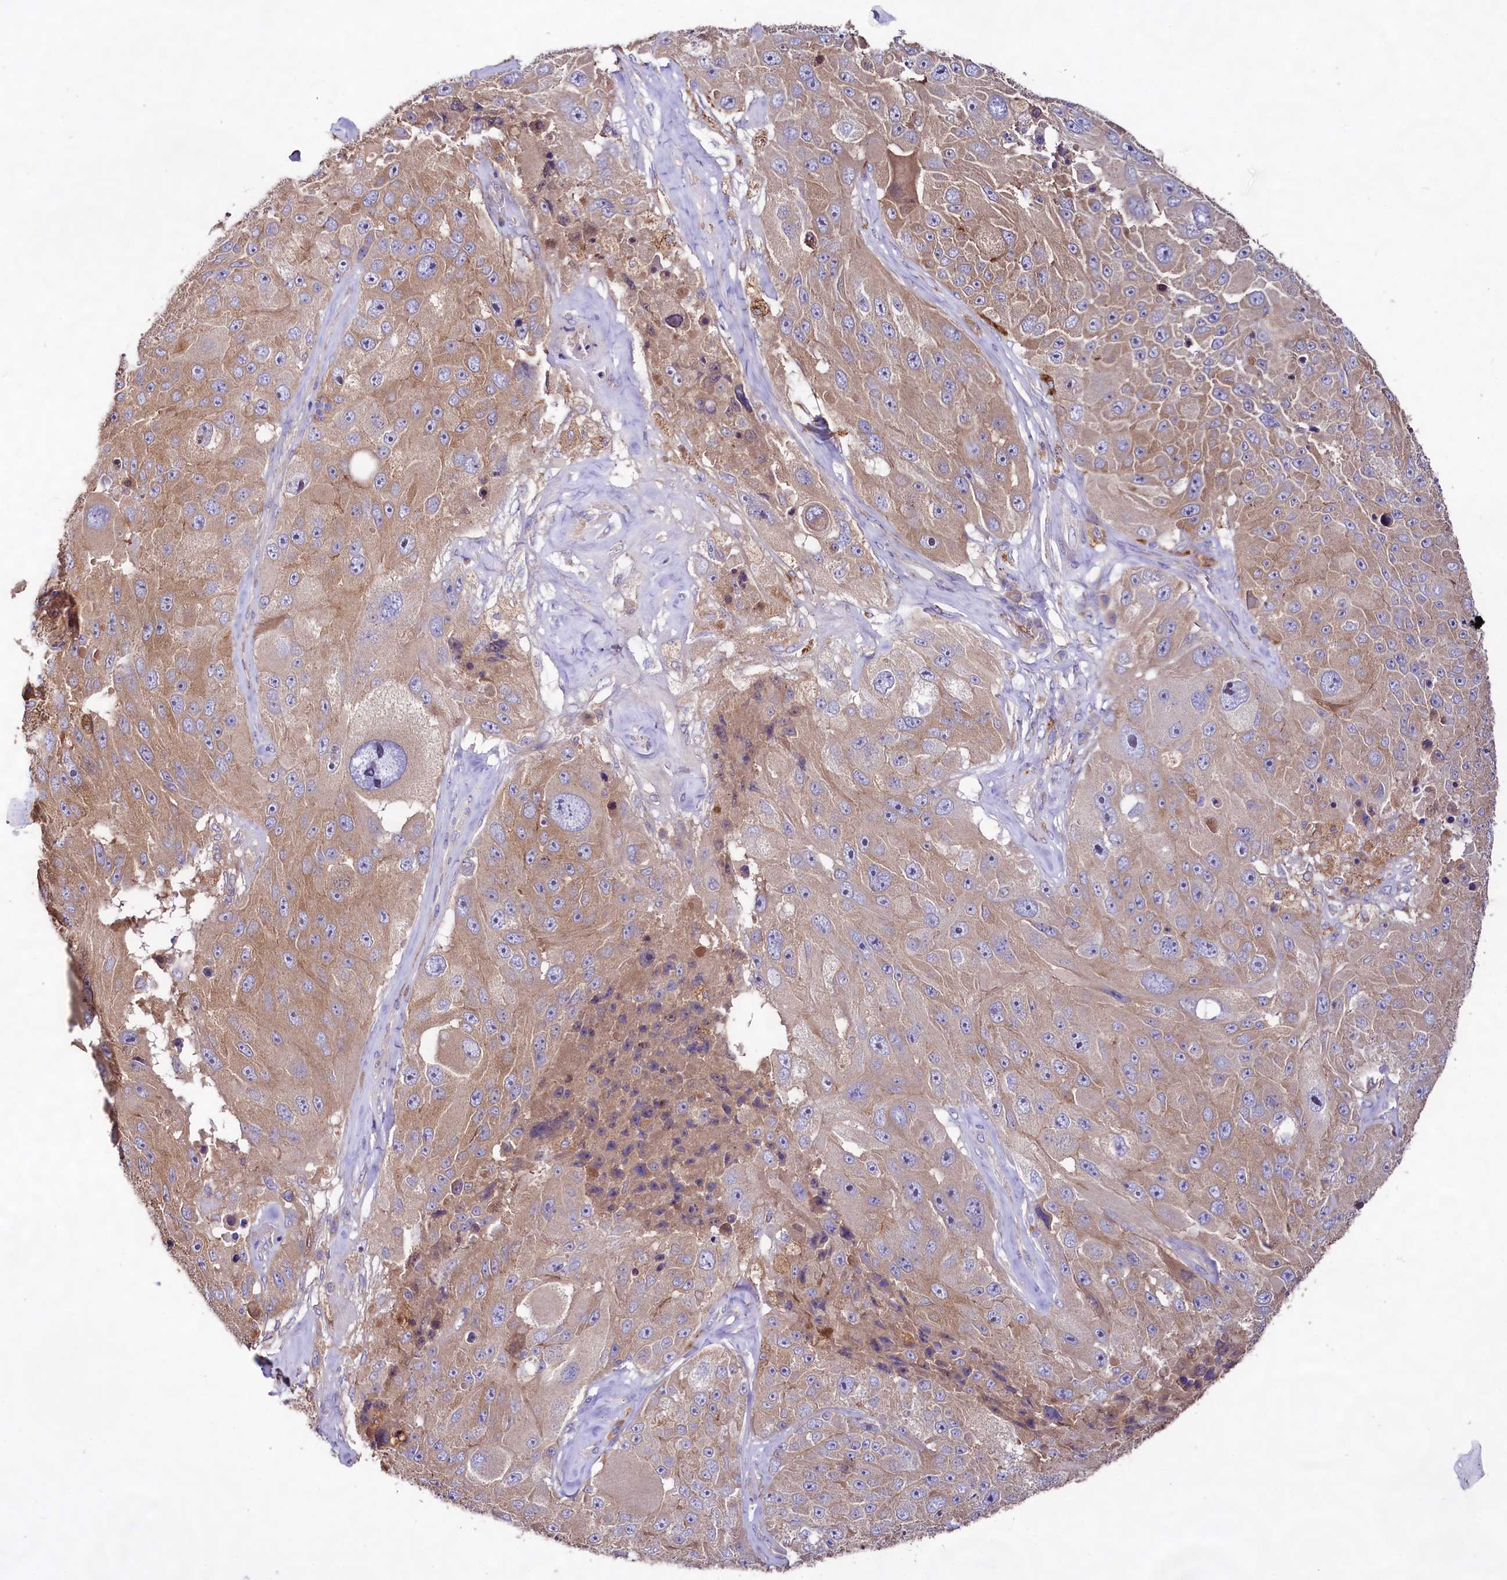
{"staining": {"intensity": "moderate", "quantity": "25%-75%", "location": "cytoplasmic/membranous"}, "tissue": "melanoma", "cell_type": "Tumor cells", "image_type": "cancer", "snomed": [{"axis": "morphology", "description": "Malignant melanoma, Metastatic site"}, {"axis": "topography", "description": "Lymph node"}], "caption": "Approximately 25%-75% of tumor cells in malignant melanoma (metastatic site) demonstrate moderate cytoplasmic/membranous protein positivity as visualized by brown immunohistochemical staining.", "gene": "DMXL2", "patient": {"sex": "male", "age": 62}}